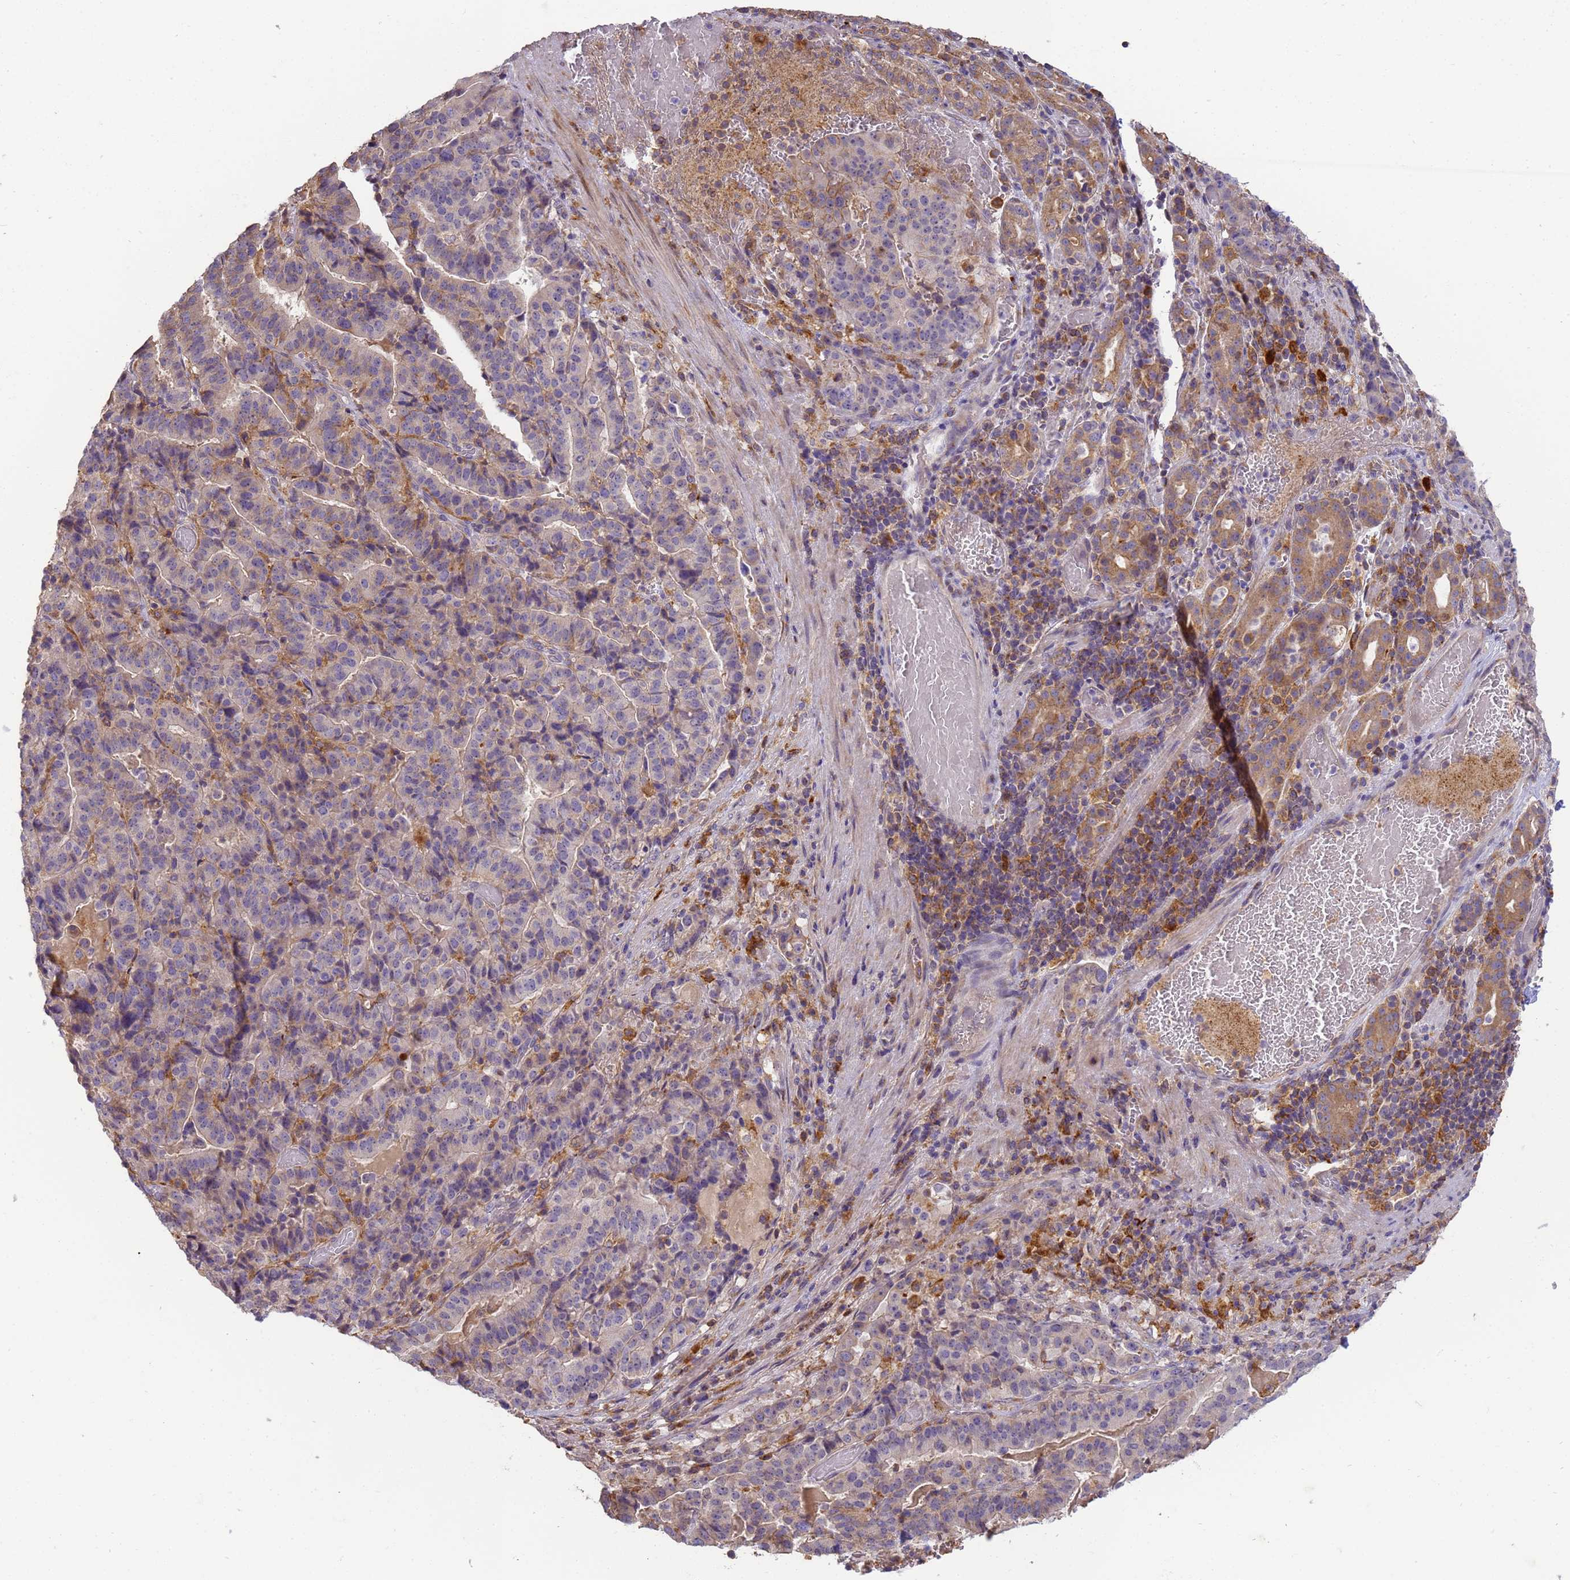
{"staining": {"intensity": "negative", "quantity": "none", "location": "none"}, "tissue": "stomach cancer", "cell_type": "Tumor cells", "image_type": "cancer", "snomed": [{"axis": "morphology", "description": "Adenocarcinoma, NOS"}, {"axis": "topography", "description": "Stomach"}], "caption": "A histopathology image of stomach cancer (adenocarcinoma) stained for a protein demonstrates no brown staining in tumor cells. Brightfield microscopy of immunohistochemistry stained with DAB (brown) and hematoxylin (blue), captured at high magnification.", "gene": "M6PR", "patient": {"sex": "male", "age": 48}}